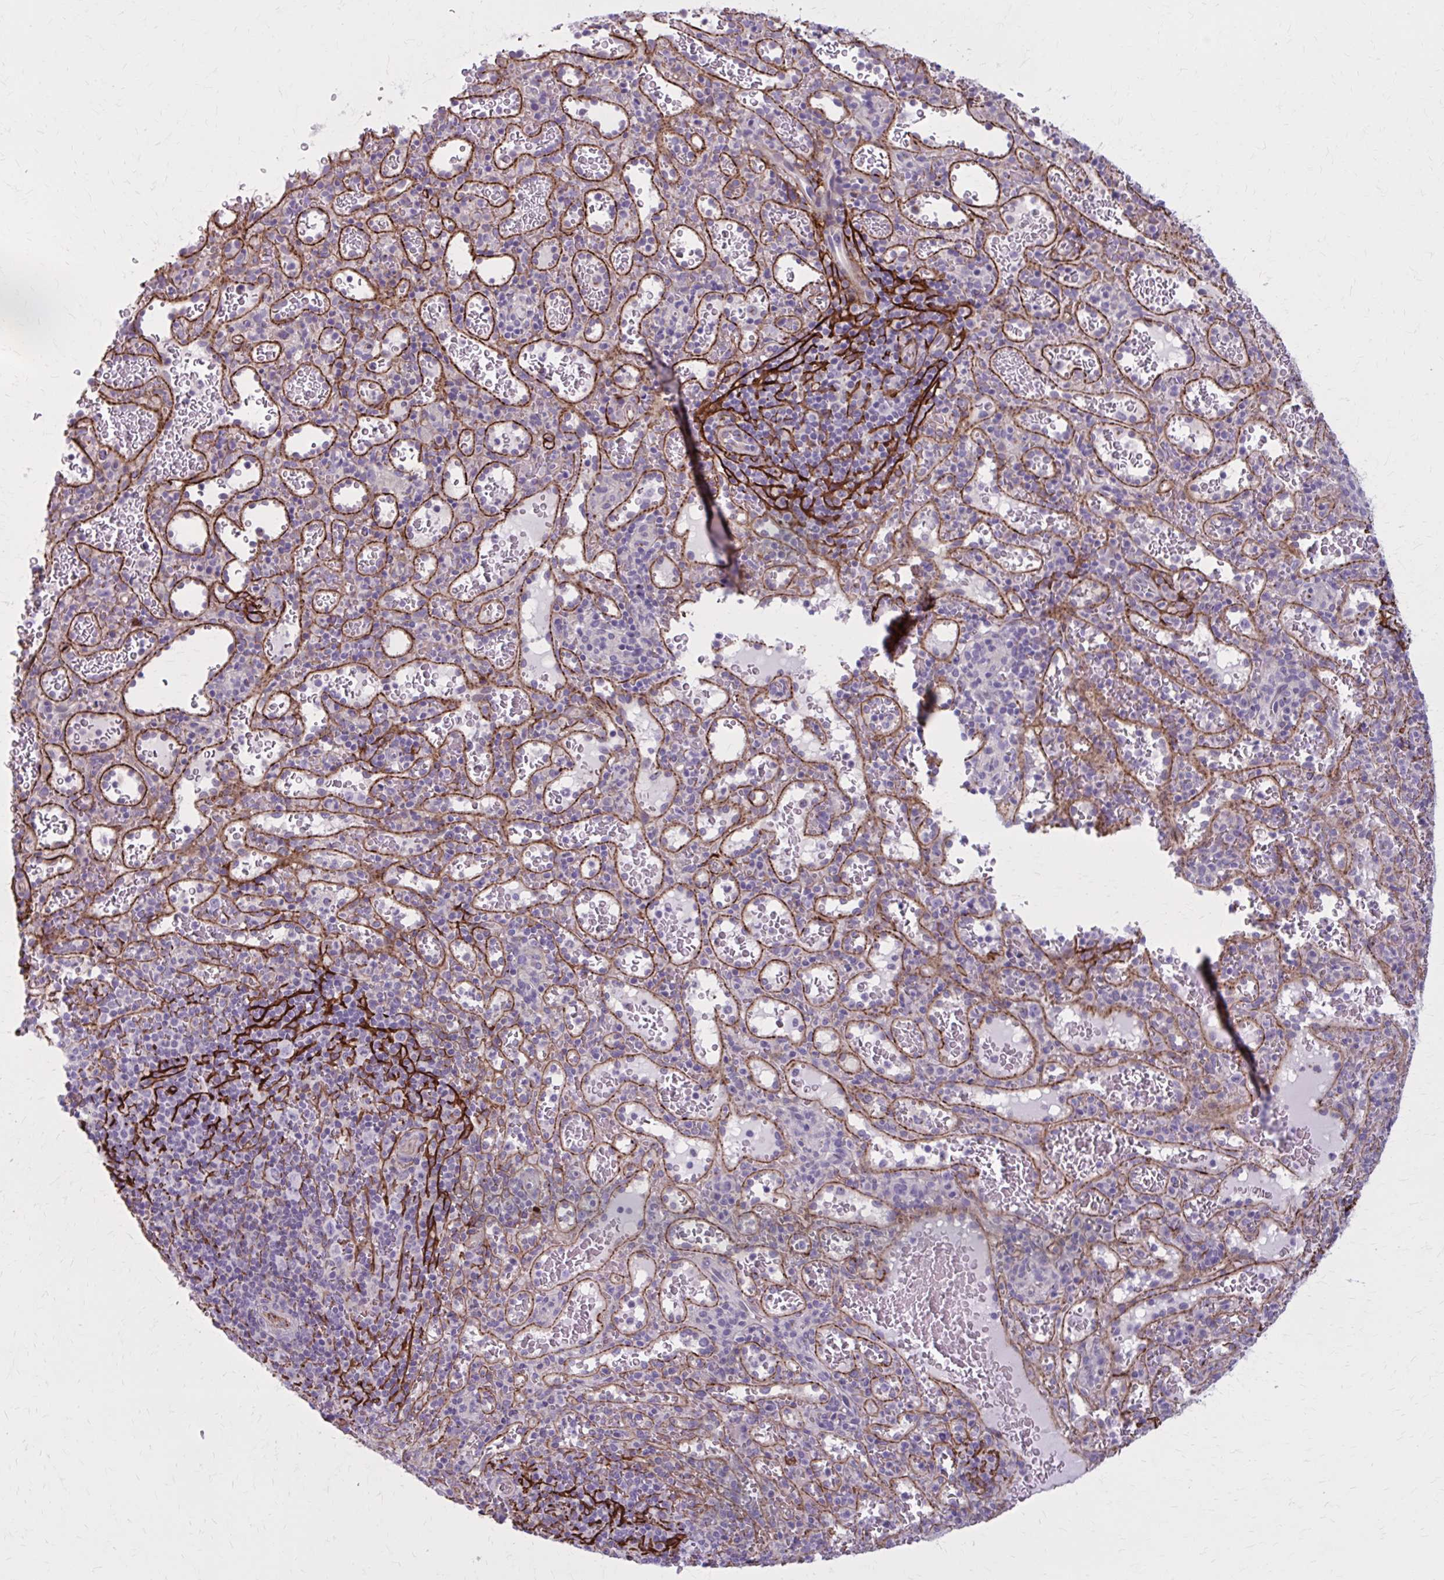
{"staining": {"intensity": "negative", "quantity": "none", "location": "none"}, "tissue": "spleen", "cell_type": "Cells in red pulp", "image_type": "normal", "snomed": [{"axis": "morphology", "description": "Normal tissue, NOS"}, {"axis": "topography", "description": "Spleen"}], "caption": "This is an immunohistochemistry (IHC) micrograph of normal human spleen. There is no positivity in cells in red pulp.", "gene": "ZDHHC7", "patient": {"sex": "male", "age": 57}}